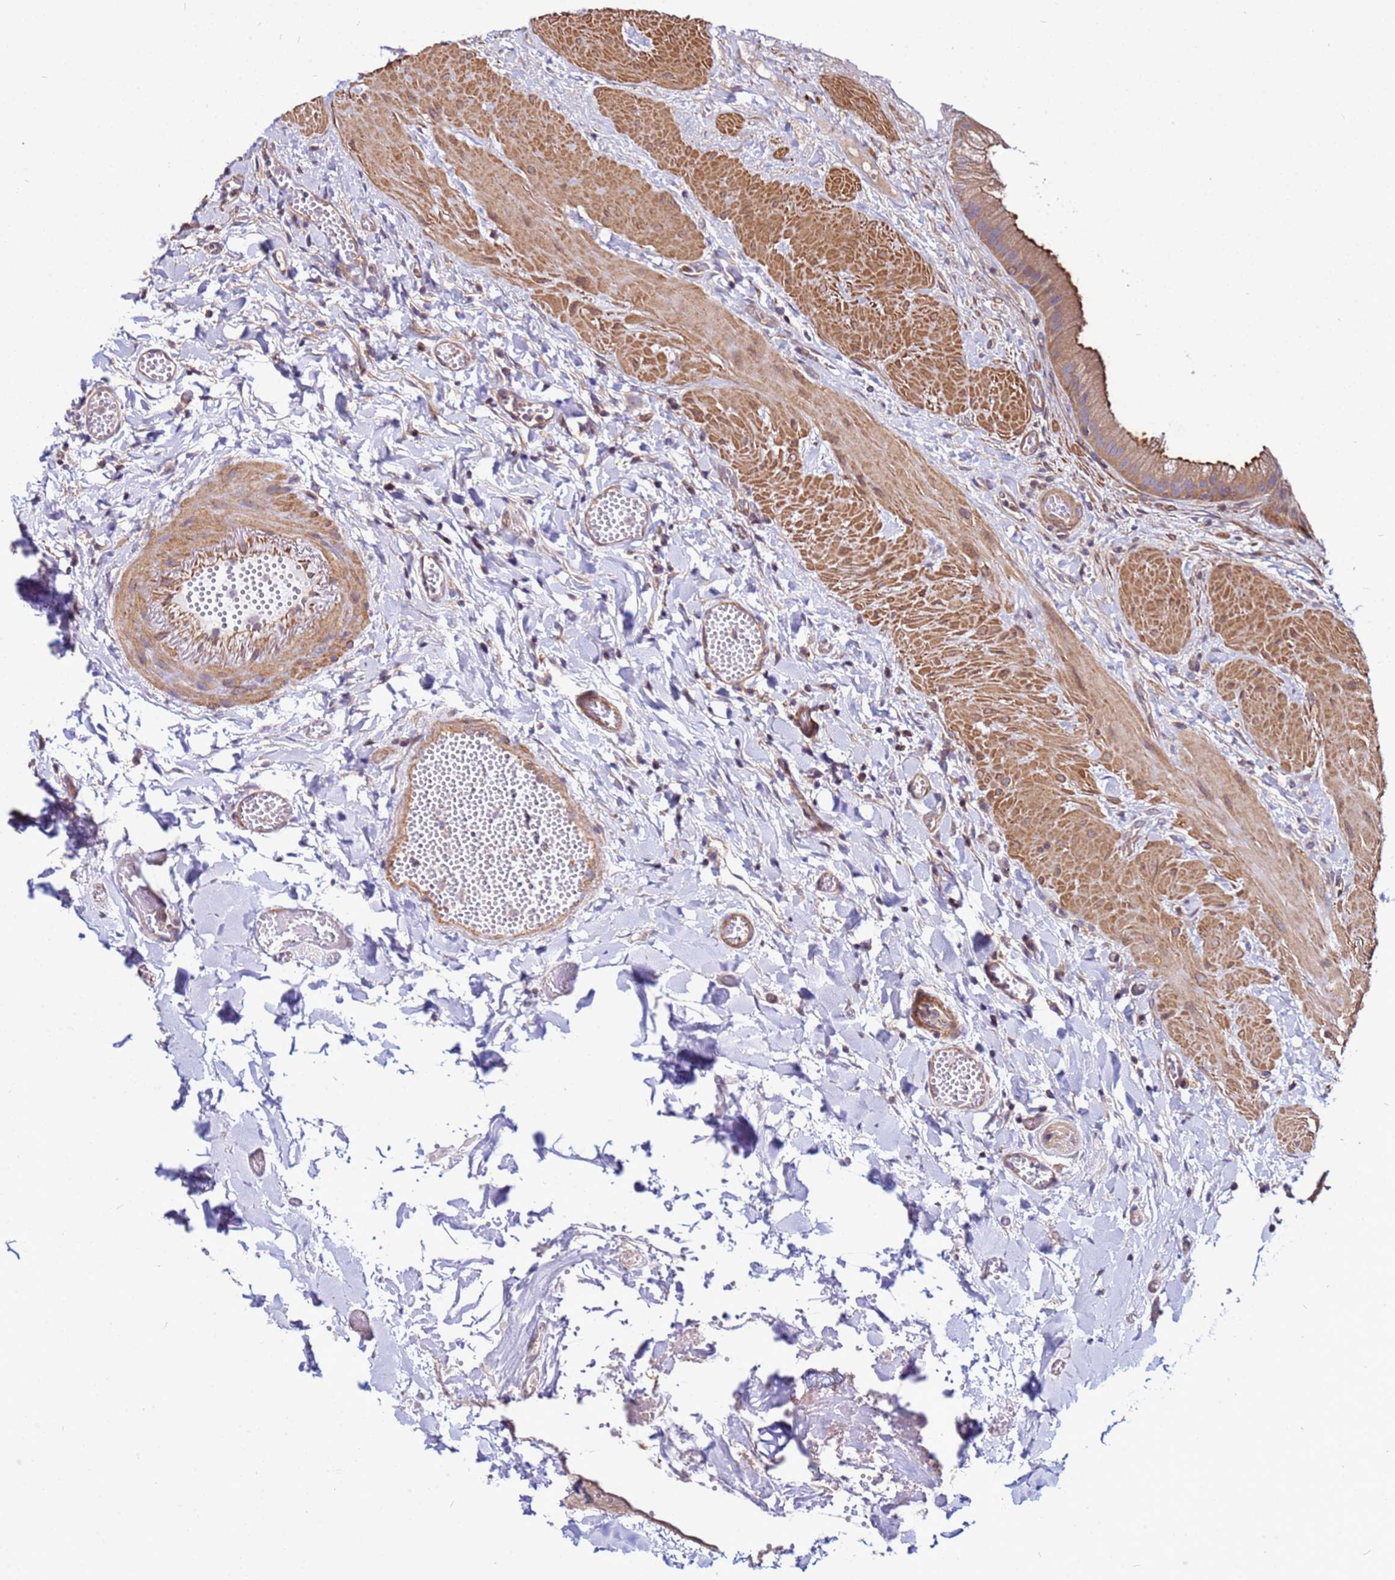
{"staining": {"intensity": "moderate", "quantity": ">75%", "location": "cytoplasmic/membranous"}, "tissue": "gallbladder", "cell_type": "Glandular cells", "image_type": "normal", "snomed": [{"axis": "morphology", "description": "Normal tissue, NOS"}, {"axis": "topography", "description": "Gallbladder"}], "caption": "Protein staining reveals moderate cytoplasmic/membranous staining in about >75% of glandular cells in normal gallbladder.", "gene": "STK38L", "patient": {"sex": "male", "age": 55}}